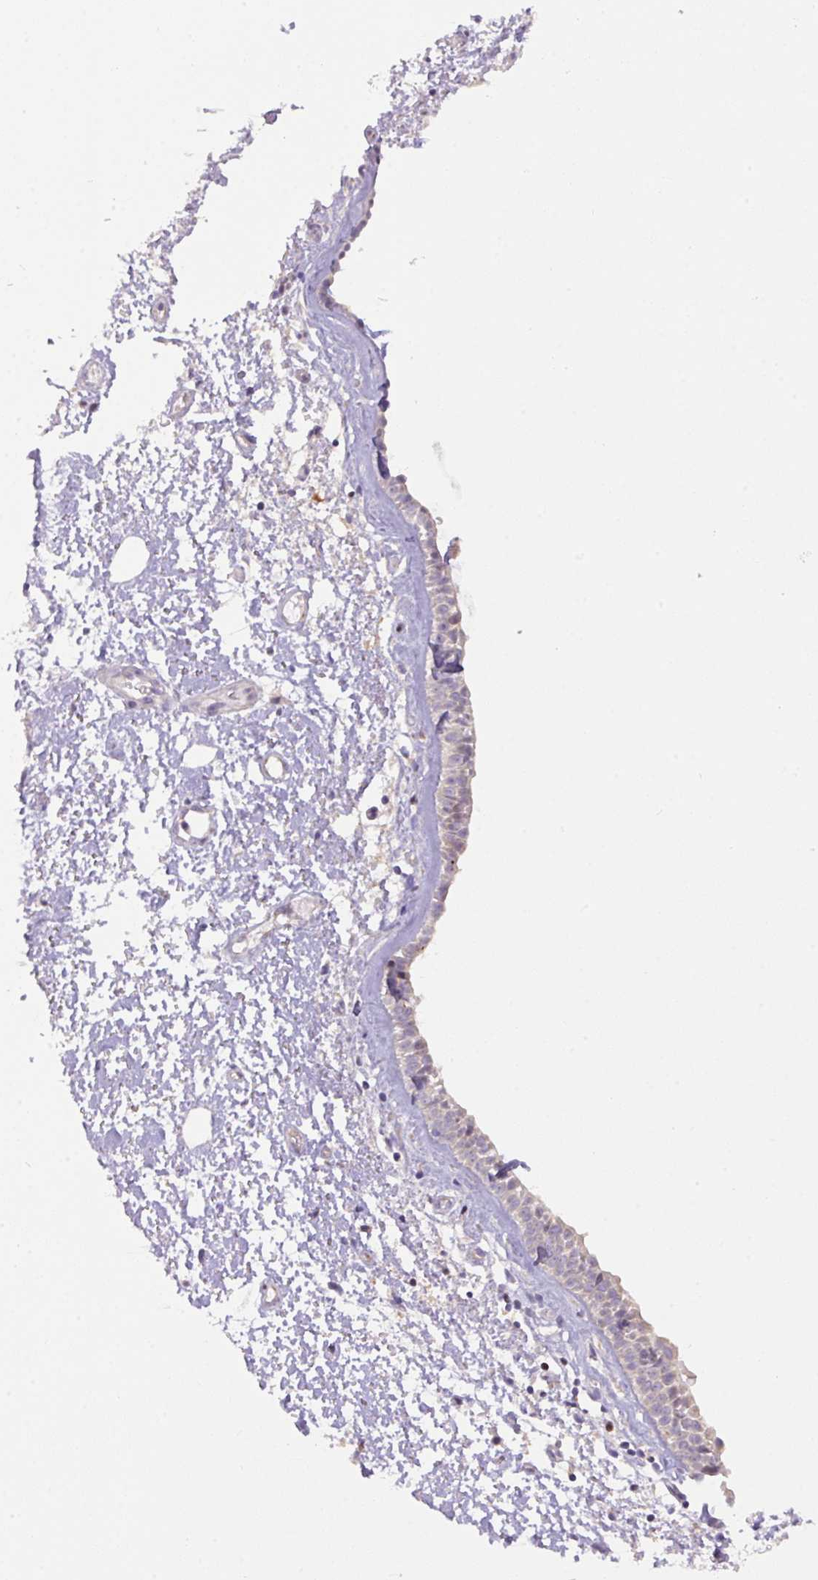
{"staining": {"intensity": "weak", "quantity": "<25%", "location": "cytoplasmic/membranous"}, "tissue": "nasopharynx", "cell_type": "Respiratory epithelial cells", "image_type": "normal", "snomed": [{"axis": "morphology", "description": "Normal tissue, NOS"}, {"axis": "topography", "description": "Cartilage tissue"}, {"axis": "topography", "description": "Nasopharynx"}], "caption": "Immunohistochemistry (IHC) image of normal nasopharynx: human nasopharynx stained with DAB (3,3'-diaminobenzidine) exhibits no significant protein expression in respiratory epithelial cells. The staining is performed using DAB (3,3'-diaminobenzidine) brown chromogen with nuclei counter-stained in using hematoxylin.", "gene": "ZNF394", "patient": {"sex": "male", "age": 56}}